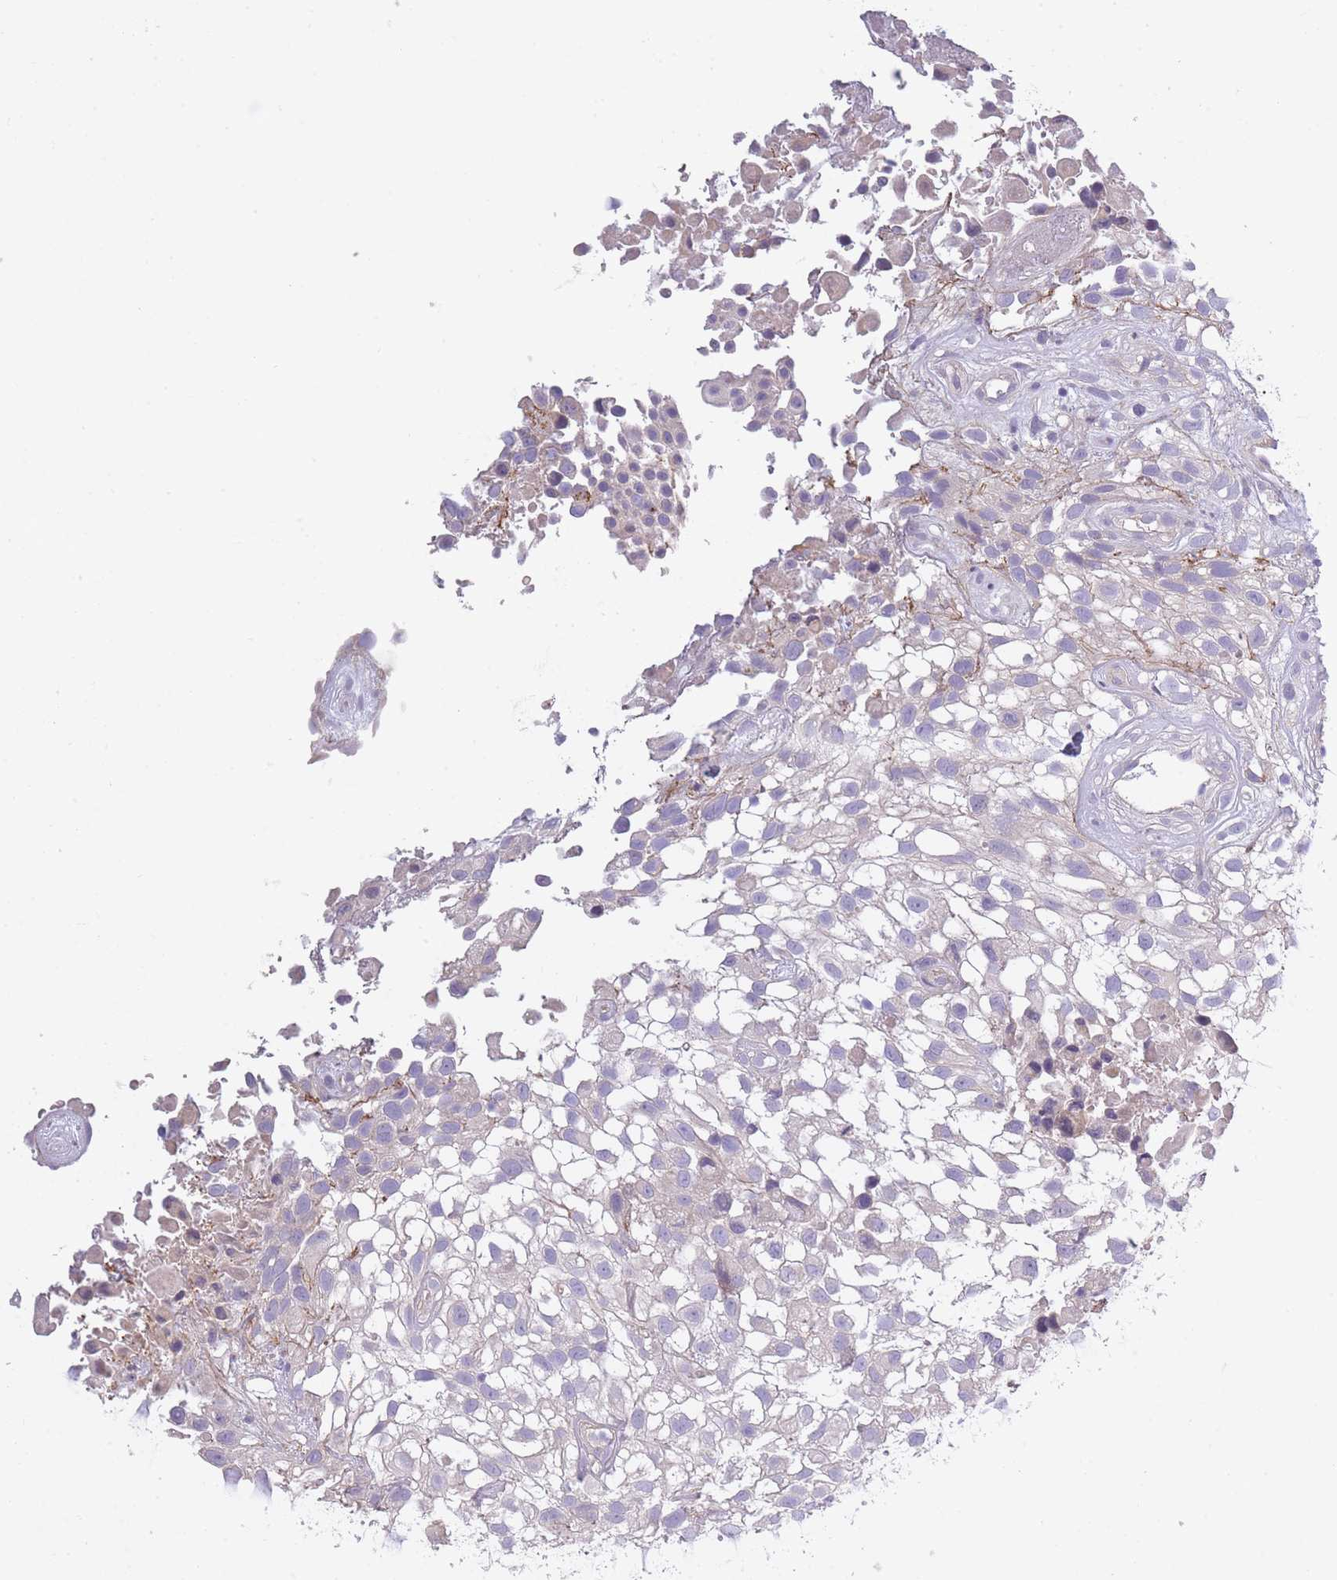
{"staining": {"intensity": "negative", "quantity": "none", "location": "none"}, "tissue": "urothelial cancer", "cell_type": "Tumor cells", "image_type": "cancer", "snomed": [{"axis": "morphology", "description": "Urothelial carcinoma, High grade"}, {"axis": "topography", "description": "Urinary bladder"}], "caption": "Urothelial carcinoma (high-grade) was stained to show a protein in brown. There is no significant positivity in tumor cells. (DAB IHC with hematoxylin counter stain).", "gene": "AP3M2", "patient": {"sex": "male", "age": 56}}